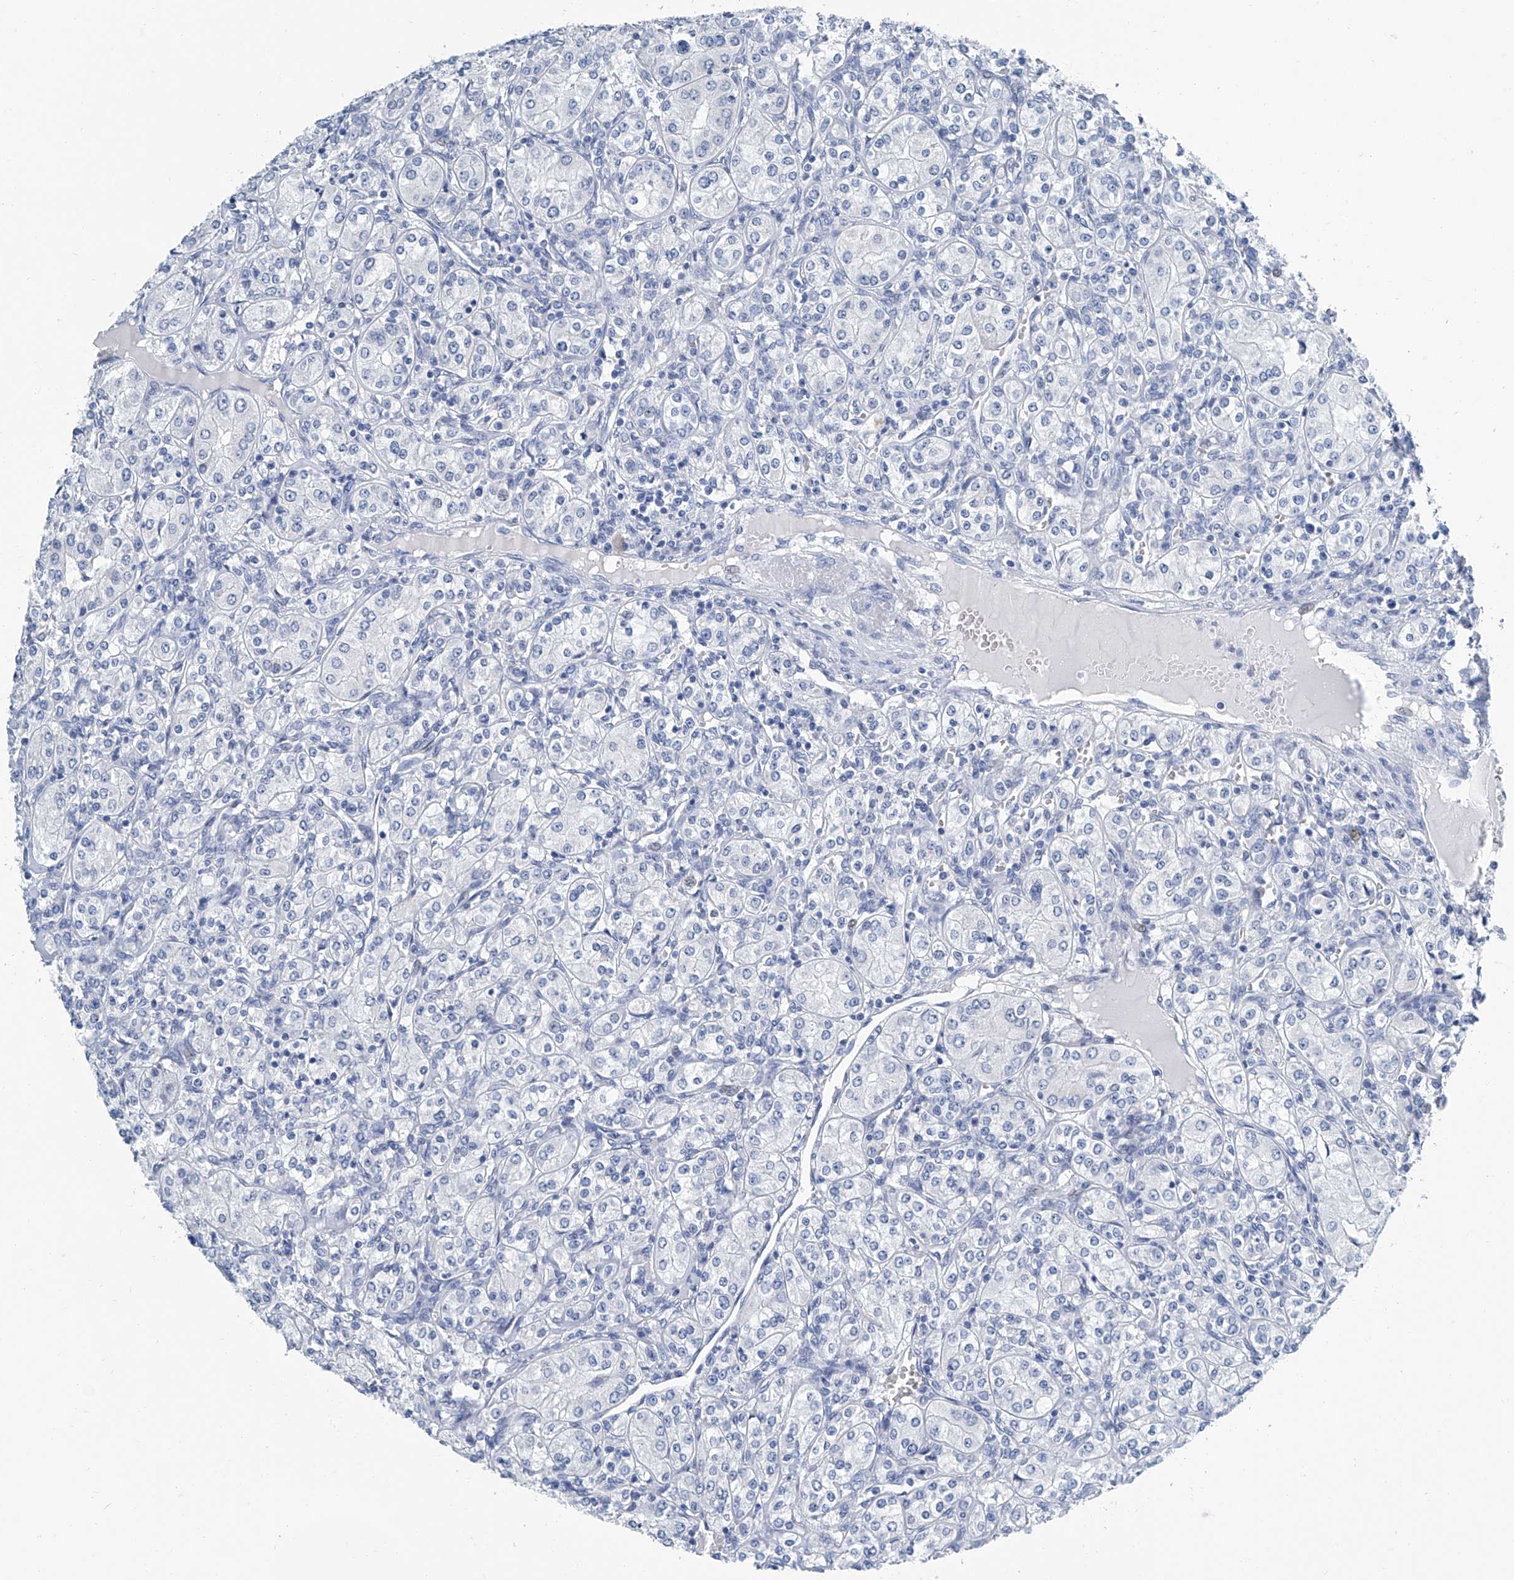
{"staining": {"intensity": "negative", "quantity": "none", "location": "none"}, "tissue": "renal cancer", "cell_type": "Tumor cells", "image_type": "cancer", "snomed": [{"axis": "morphology", "description": "Adenocarcinoma, NOS"}, {"axis": "topography", "description": "Kidney"}], "caption": "This micrograph is of renal cancer stained with immunohistochemistry to label a protein in brown with the nuclei are counter-stained blue. There is no positivity in tumor cells.", "gene": "CYP2A7", "patient": {"sex": "male", "age": 77}}